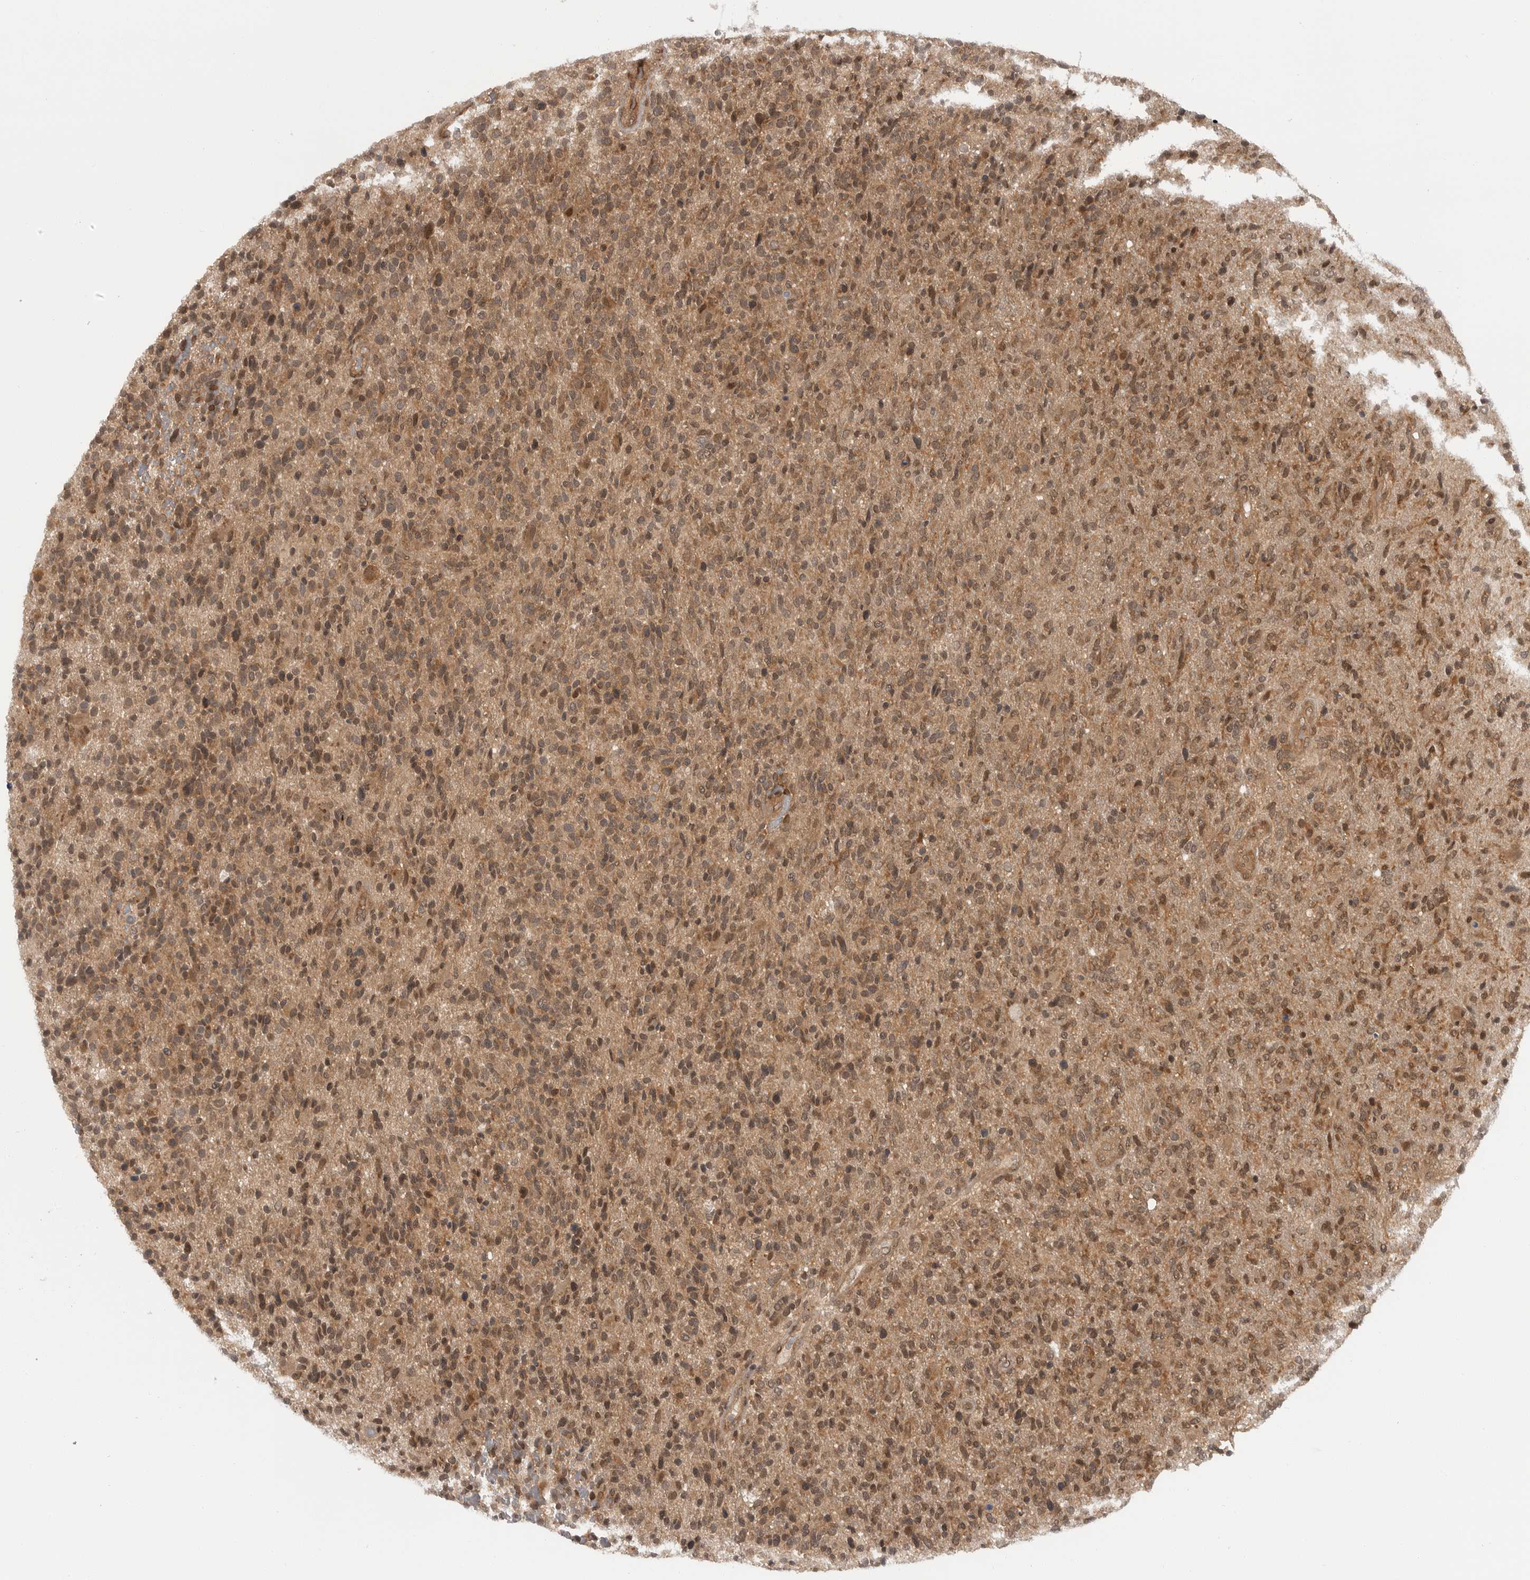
{"staining": {"intensity": "moderate", "quantity": "25%-75%", "location": "cytoplasmic/membranous"}, "tissue": "glioma", "cell_type": "Tumor cells", "image_type": "cancer", "snomed": [{"axis": "morphology", "description": "Glioma, malignant, High grade"}, {"axis": "topography", "description": "Brain"}], "caption": "Immunohistochemical staining of malignant glioma (high-grade) reveals medium levels of moderate cytoplasmic/membranous expression in approximately 25%-75% of tumor cells.", "gene": "SZRD1", "patient": {"sex": "male", "age": 72}}